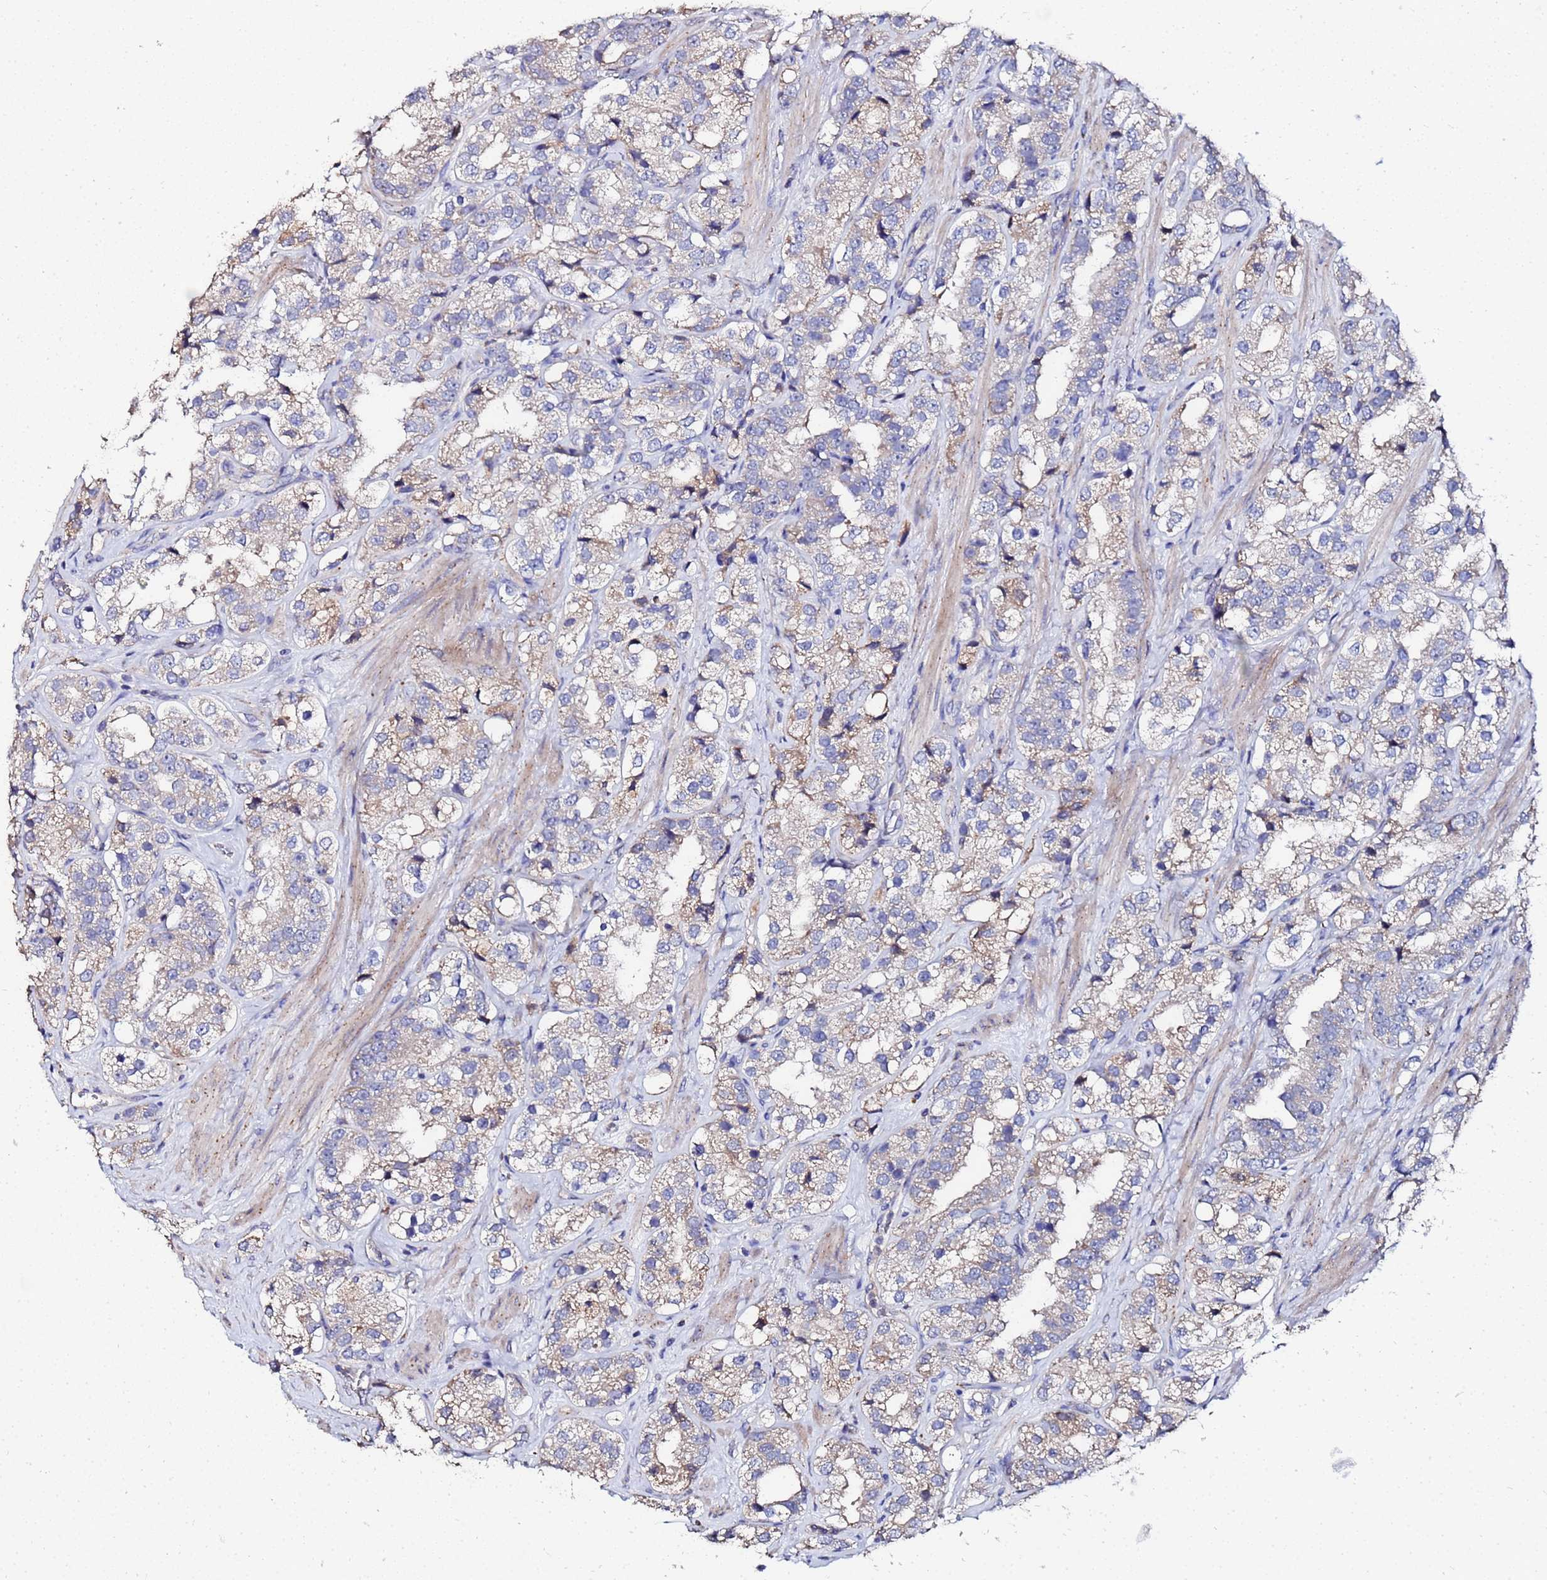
{"staining": {"intensity": "weak", "quantity": "<25%", "location": "cytoplasmic/membranous"}, "tissue": "prostate cancer", "cell_type": "Tumor cells", "image_type": "cancer", "snomed": [{"axis": "morphology", "description": "Adenocarcinoma, NOS"}, {"axis": "topography", "description": "Prostate"}], "caption": "IHC image of adenocarcinoma (prostate) stained for a protein (brown), which demonstrates no positivity in tumor cells.", "gene": "TCP10L", "patient": {"sex": "male", "age": 79}}